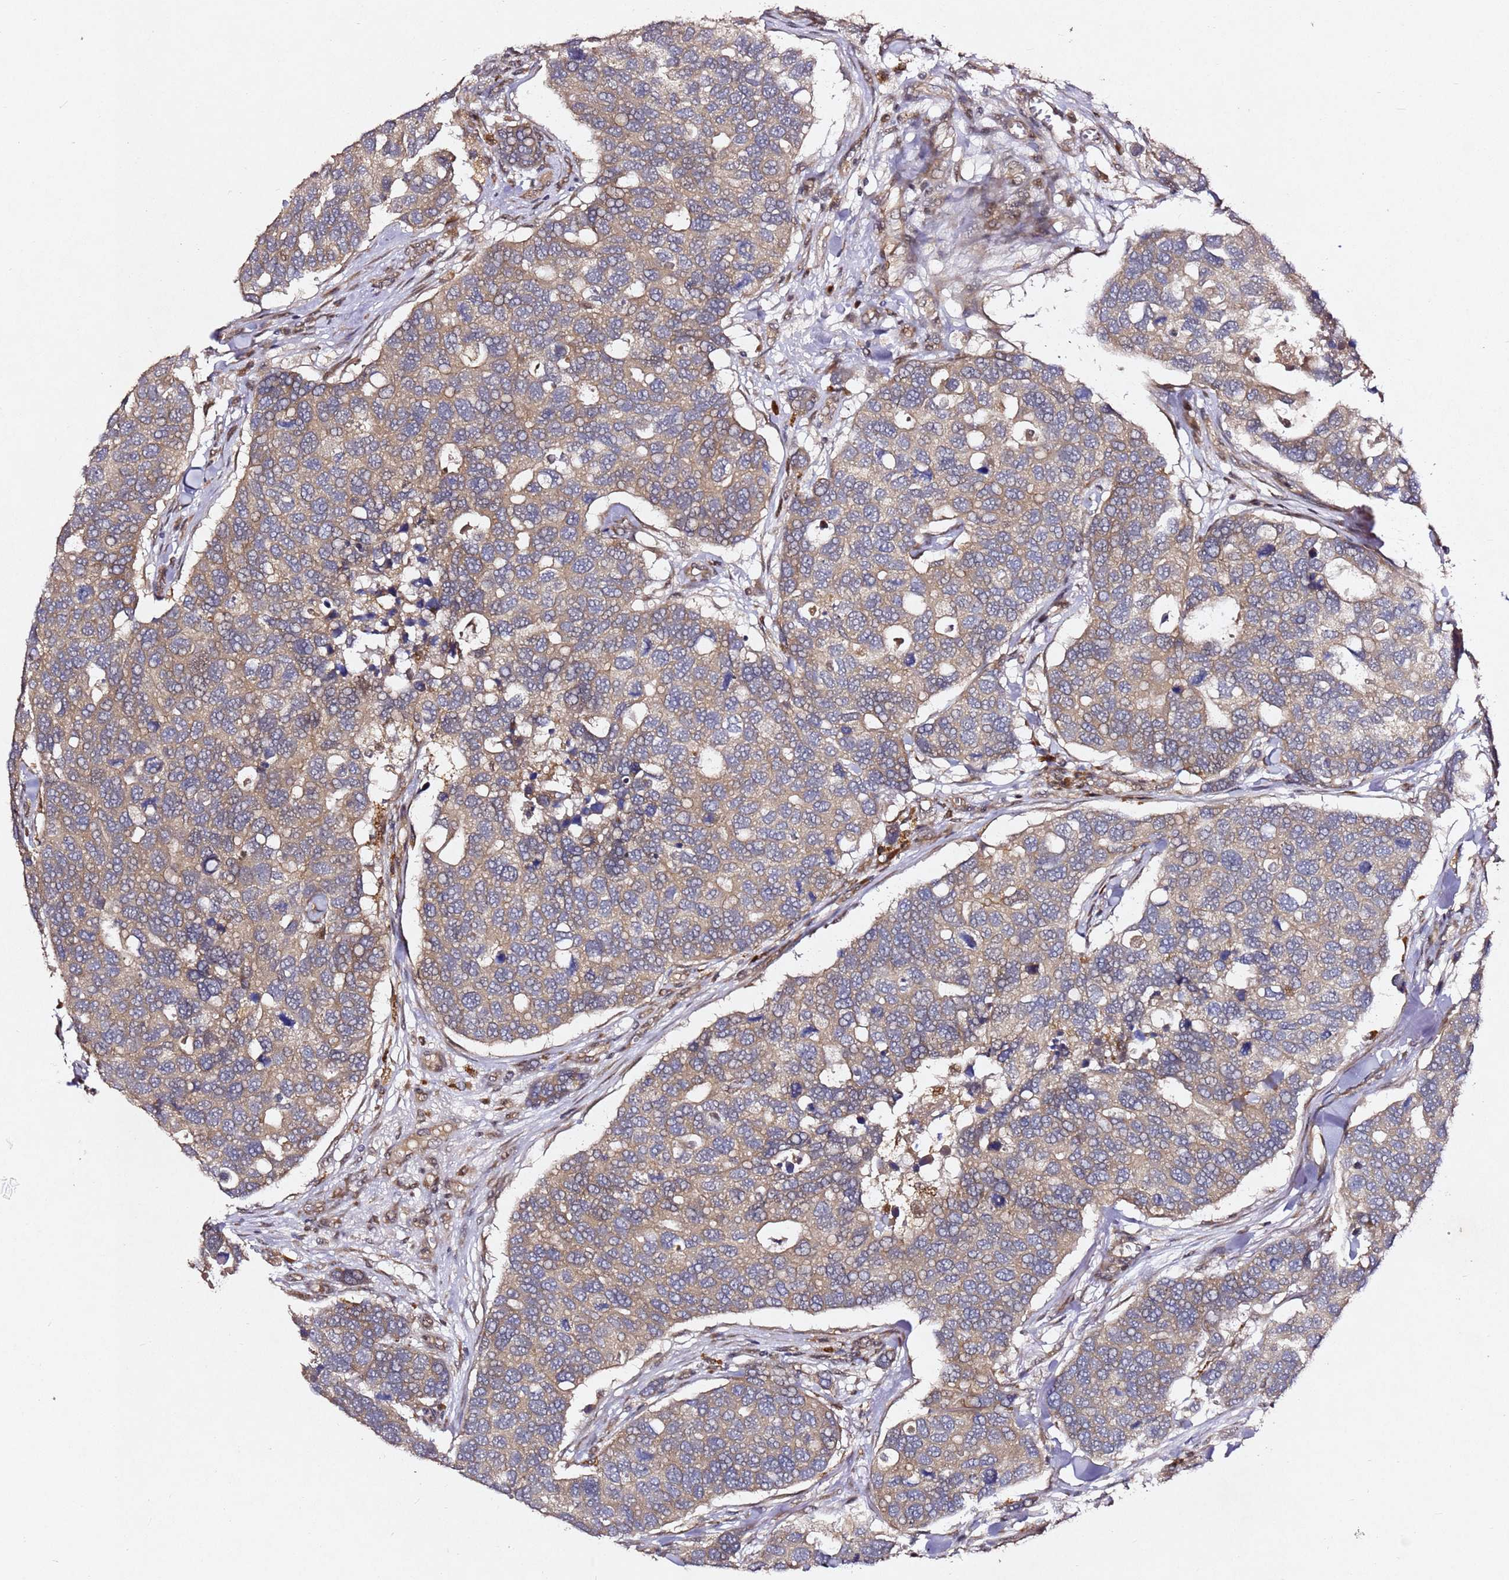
{"staining": {"intensity": "weak", "quantity": ">75%", "location": "cytoplasmic/membranous"}, "tissue": "breast cancer", "cell_type": "Tumor cells", "image_type": "cancer", "snomed": [{"axis": "morphology", "description": "Duct carcinoma"}, {"axis": "topography", "description": "Breast"}], "caption": "Immunohistochemical staining of infiltrating ductal carcinoma (breast) reveals weak cytoplasmic/membranous protein staining in approximately >75% of tumor cells.", "gene": "ALG11", "patient": {"sex": "female", "age": 83}}